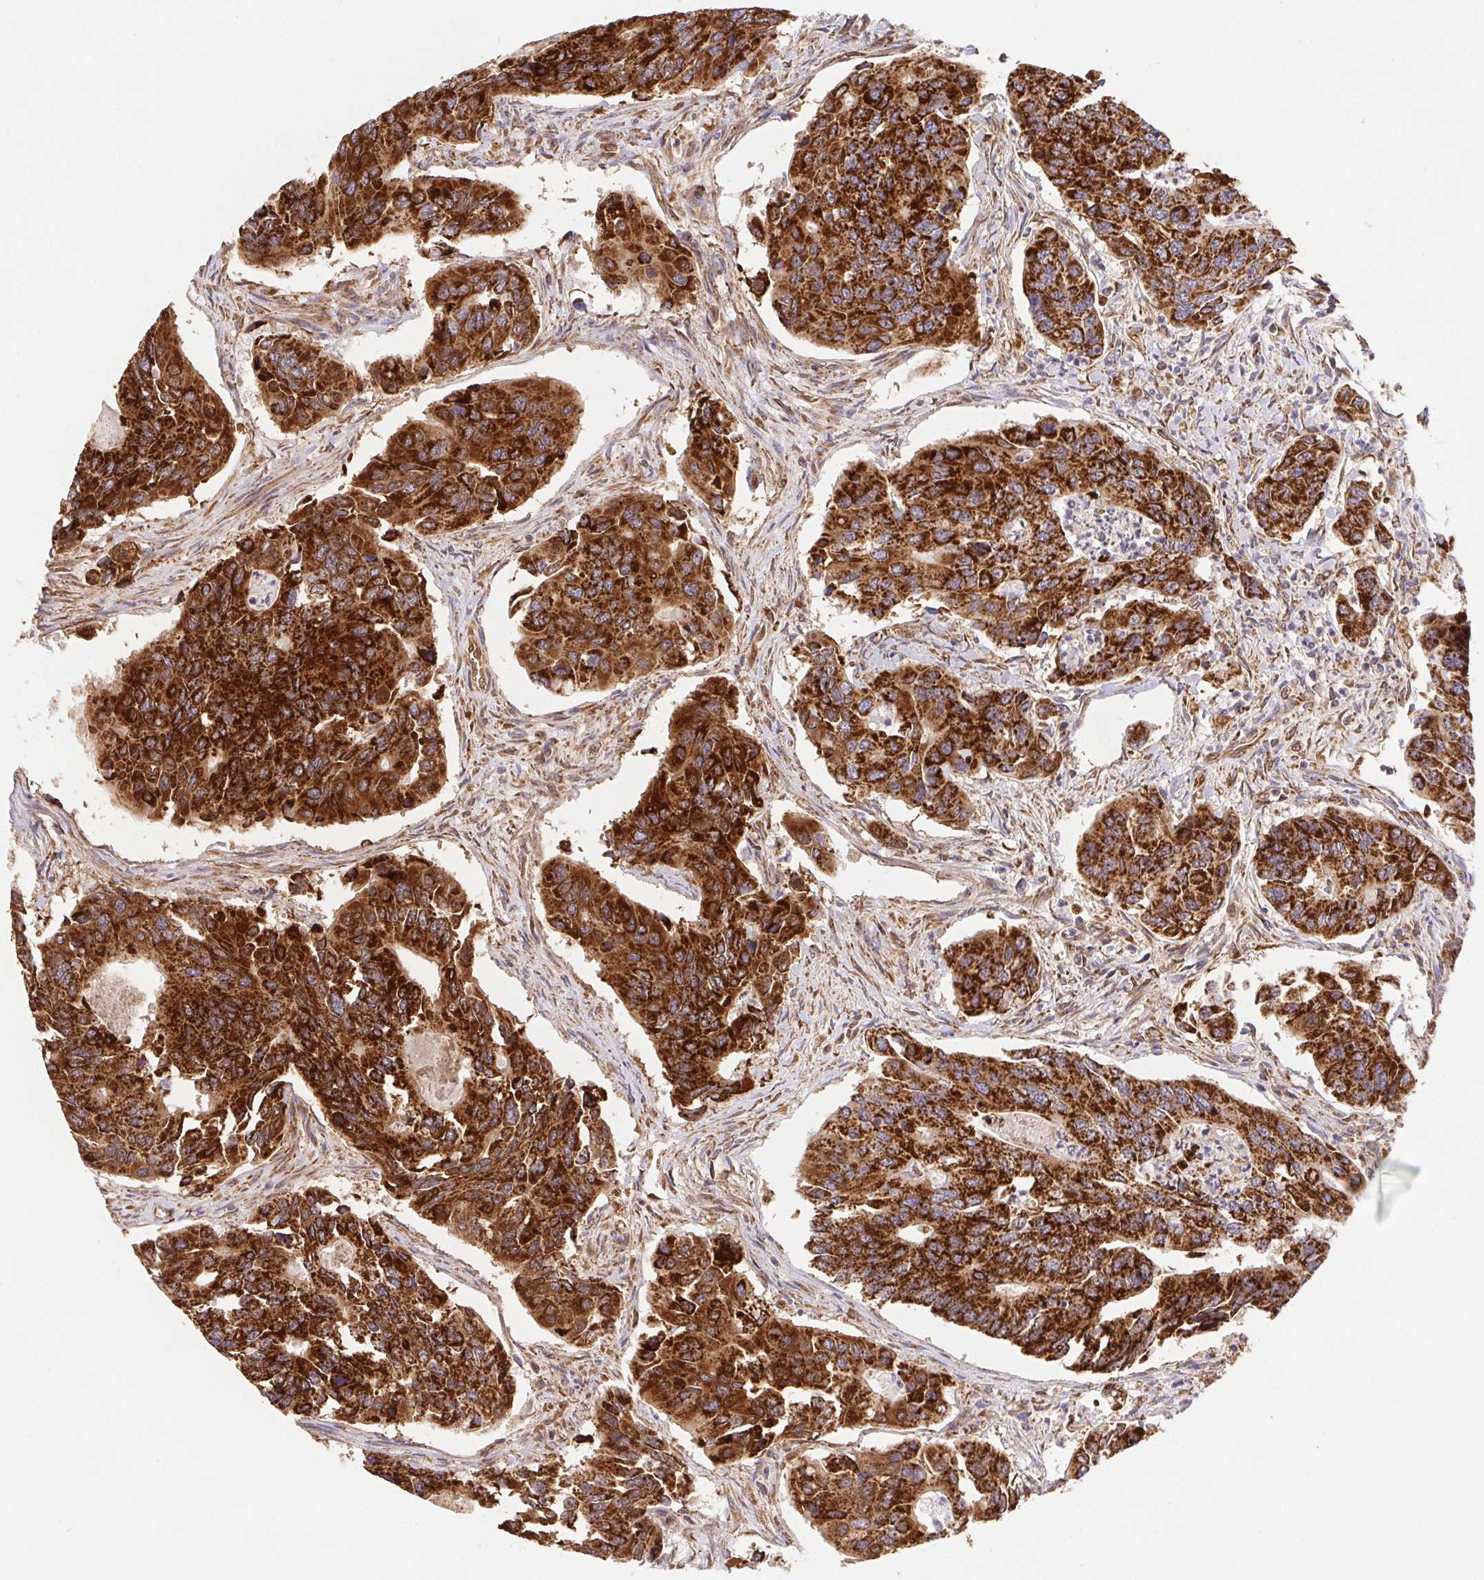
{"staining": {"intensity": "strong", "quantity": ">75%", "location": "cytoplasmic/membranous"}, "tissue": "colorectal cancer", "cell_type": "Tumor cells", "image_type": "cancer", "snomed": [{"axis": "morphology", "description": "Adenocarcinoma, NOS"}, {"axis": "topography", "description": "Colon"}], "caption": "Brown immunohistochemical staining in adenocarcinoma (colorectal) shows strong cytoplasmic/membranous positivity in about >75% of tumor cells.", "gene": "NIPSNAP2", "patient": {"sex": "female", "age": 67}}